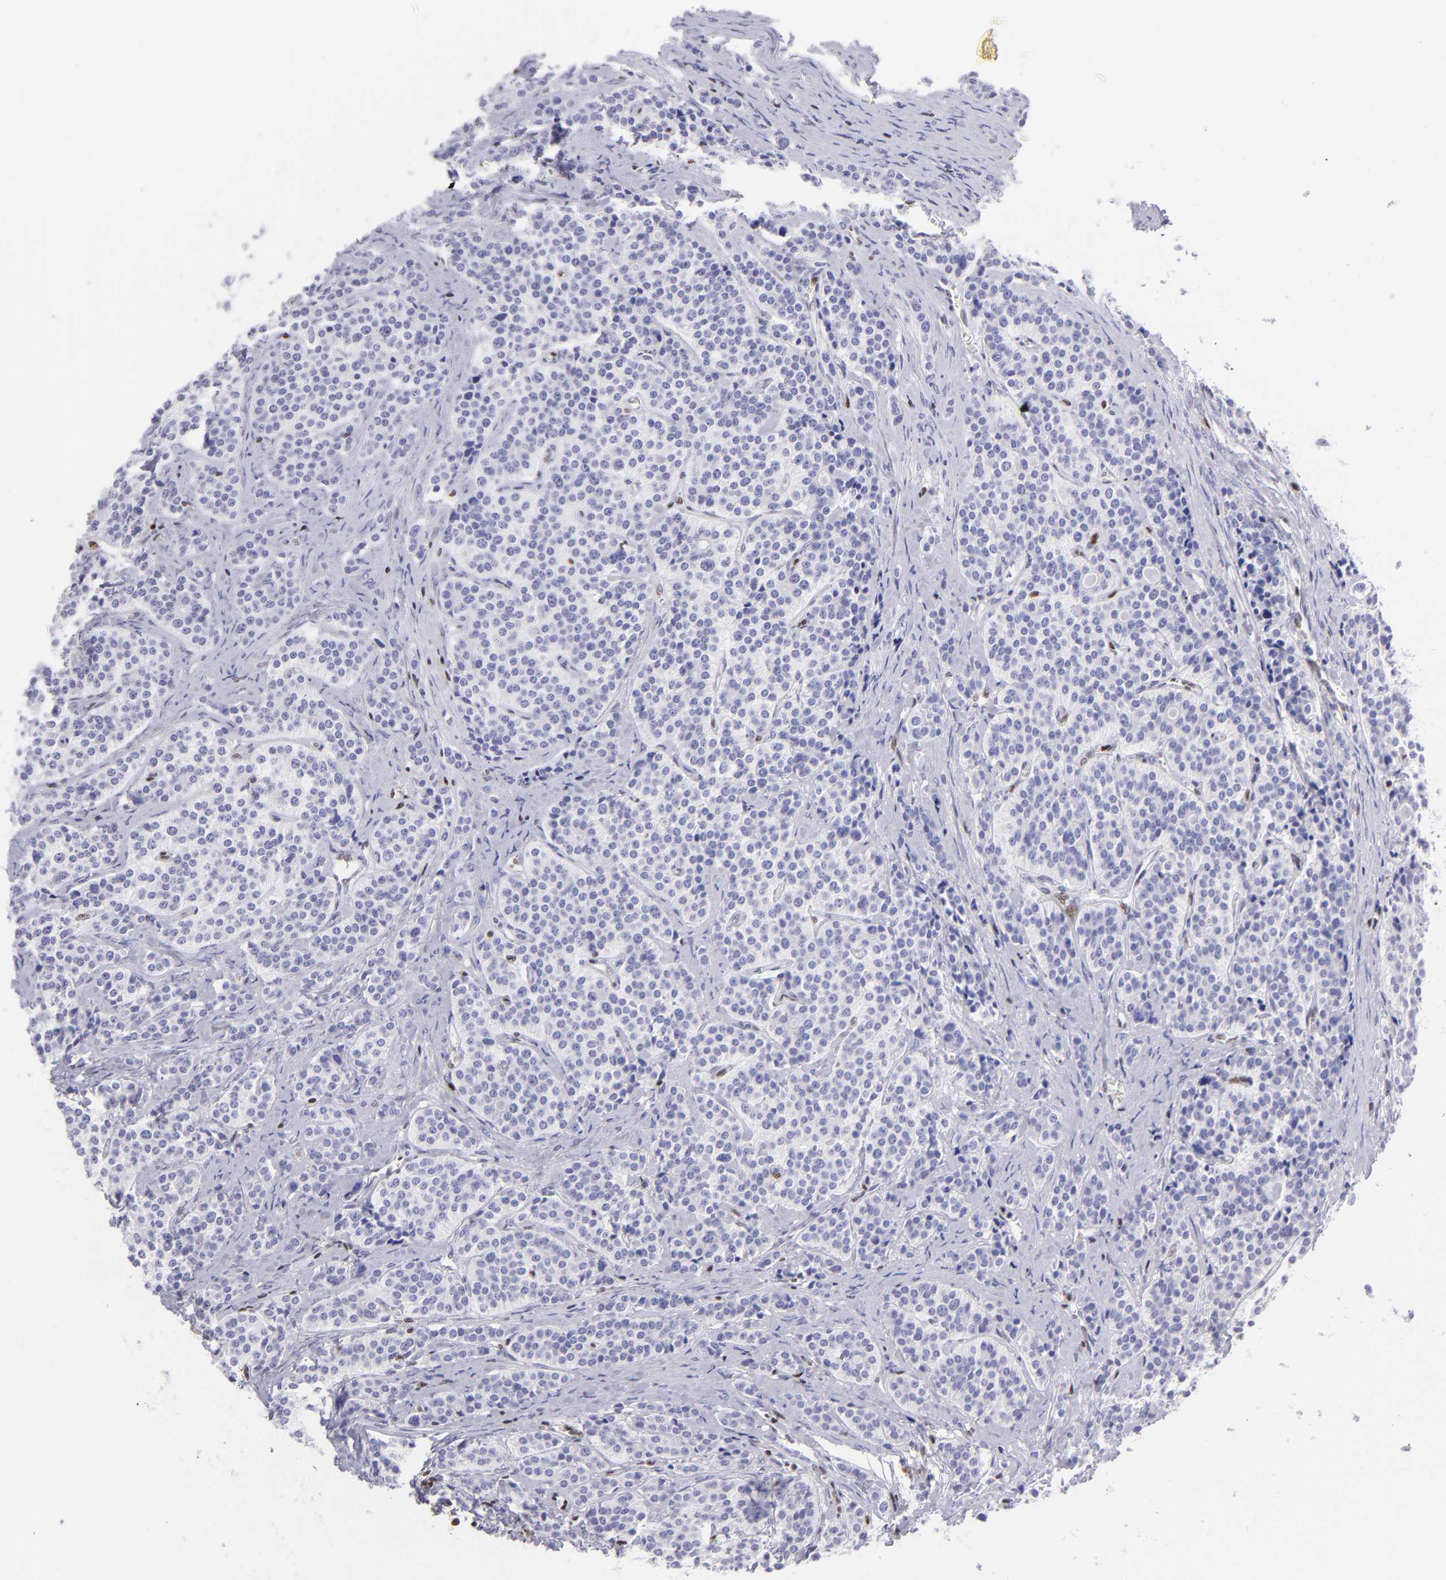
{"staining": {"intensity": "negative", "quantity": "none", "location": "none"}, "tissue": "carcinoid", "cell_type": "Tumor cells", "image_type": "cancer", "snomed": [{"axis": "morphology", "description": "Carcinoid, malignant, NOS"}, {"axis": "topography", "description": "Small intestine"}], "caption": "This histopathology image is of malignant carcinoid stained with immunohistochemistry (IHC) to label a protein in brown with the nuclei are counter-stained blue. There is no positivity in tumor cells. The staining is performed using DAB (3,3'-diaminobenzidine) brown chromogen with nuclei counter-stained in using hematoxylin.", "gene": "ETS1", "patient": {"sex": "male", "age": 63}}